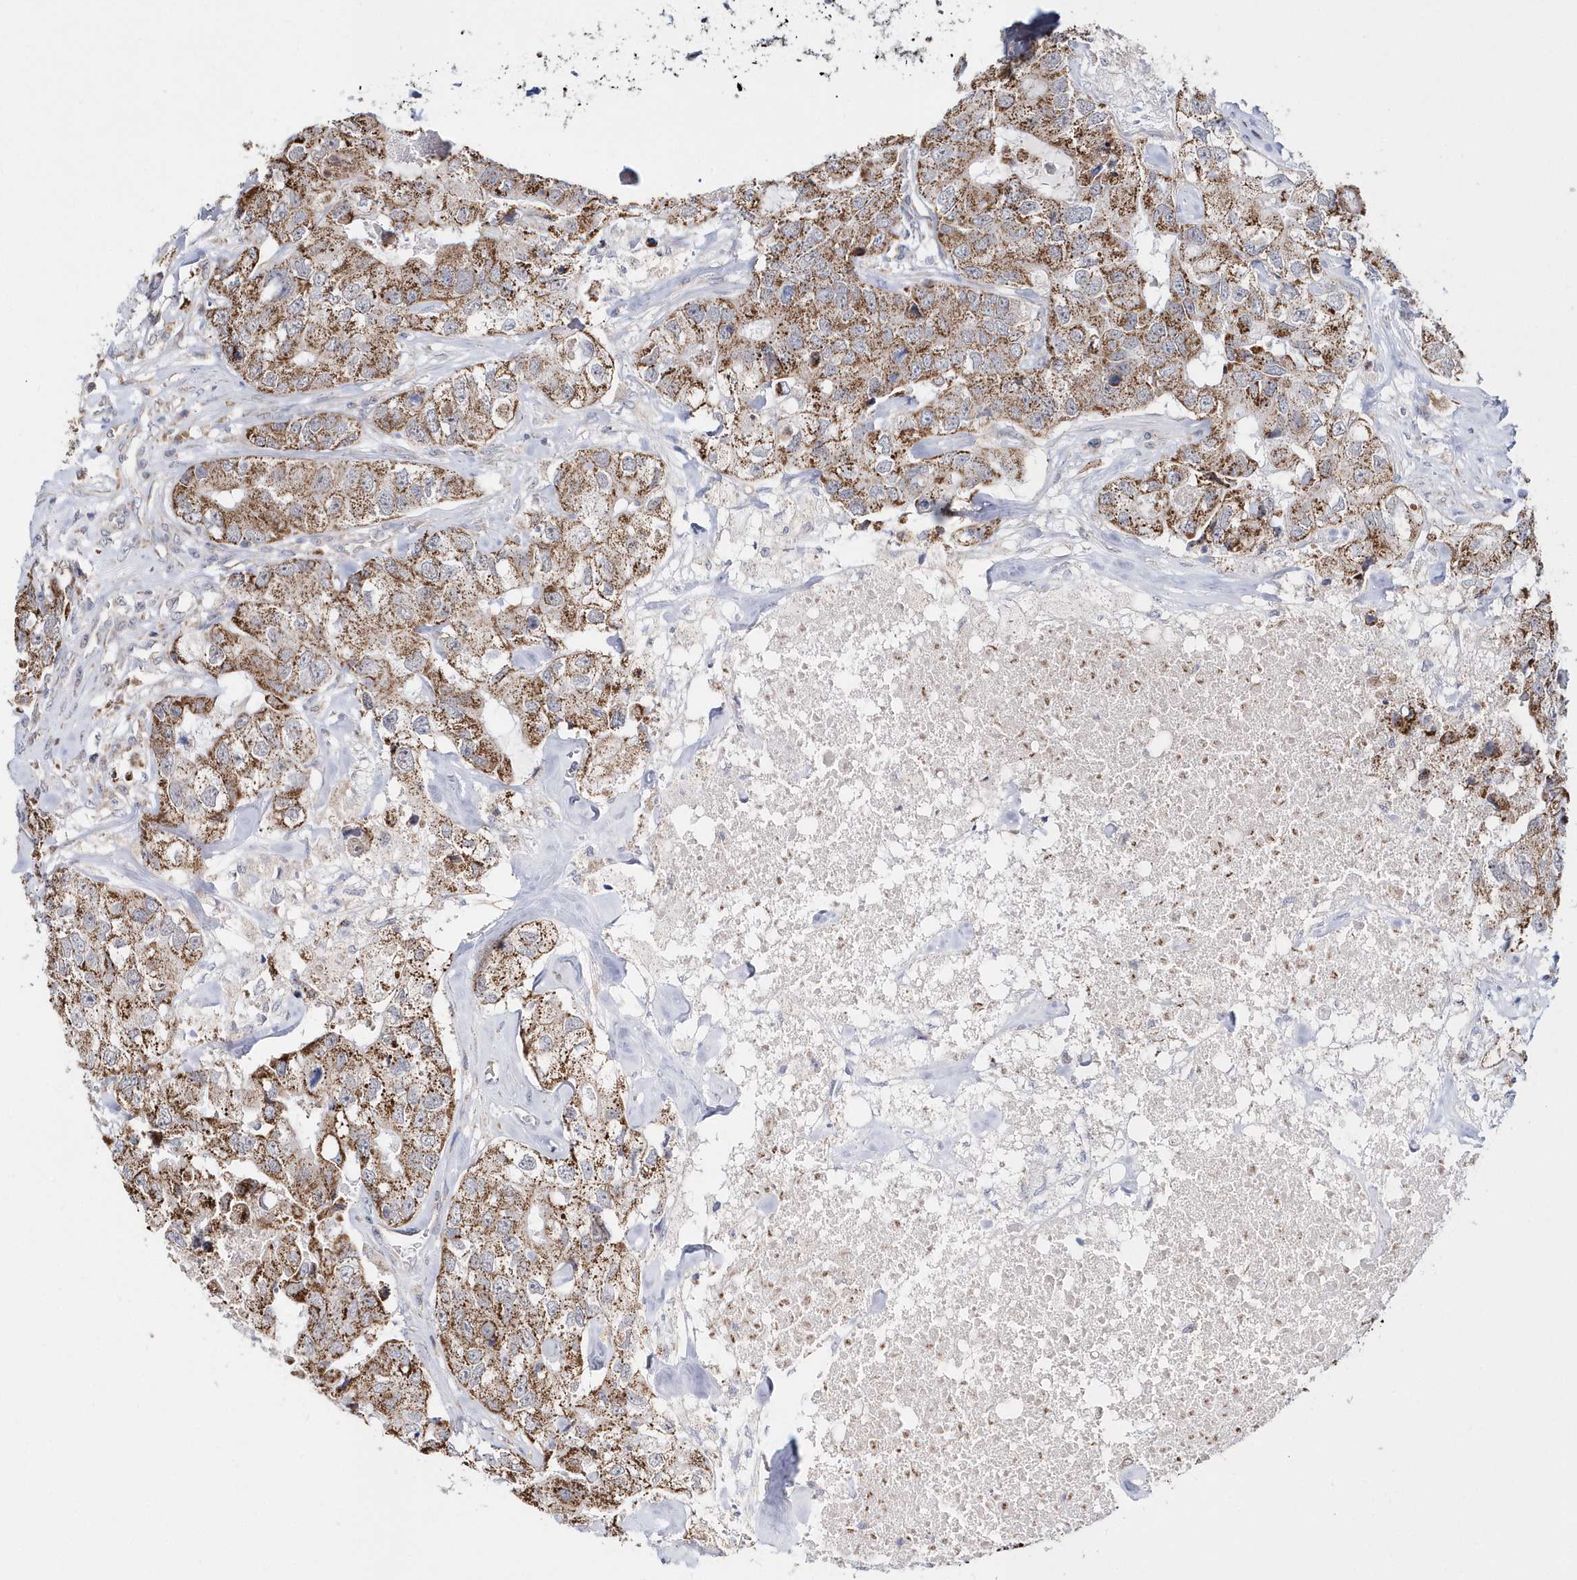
{"staining": {"intensity": "moderate", "quantity": ">75%", "location": "cytoplasmic/membranous"}, "tissue": "breast cancer", "cell_type": "Tumor cells", "image_type": "cancer", "snomed": [{"axis": "morphology", "description": "Duct carcinoma"}, {"axis": "topography", "description": "Breast"}], "caption": "Immunohistochemistry (IHC) (DAB (3,3'-diaminobenzidine)) staining of human invasive ductal carcinoma (breast) displays moderate cytoplasmic/membranous protein staining in approximately >75% of tumor cells.", "gene": "SPATA5", "patient": {"sex": "female", "age": 62}}